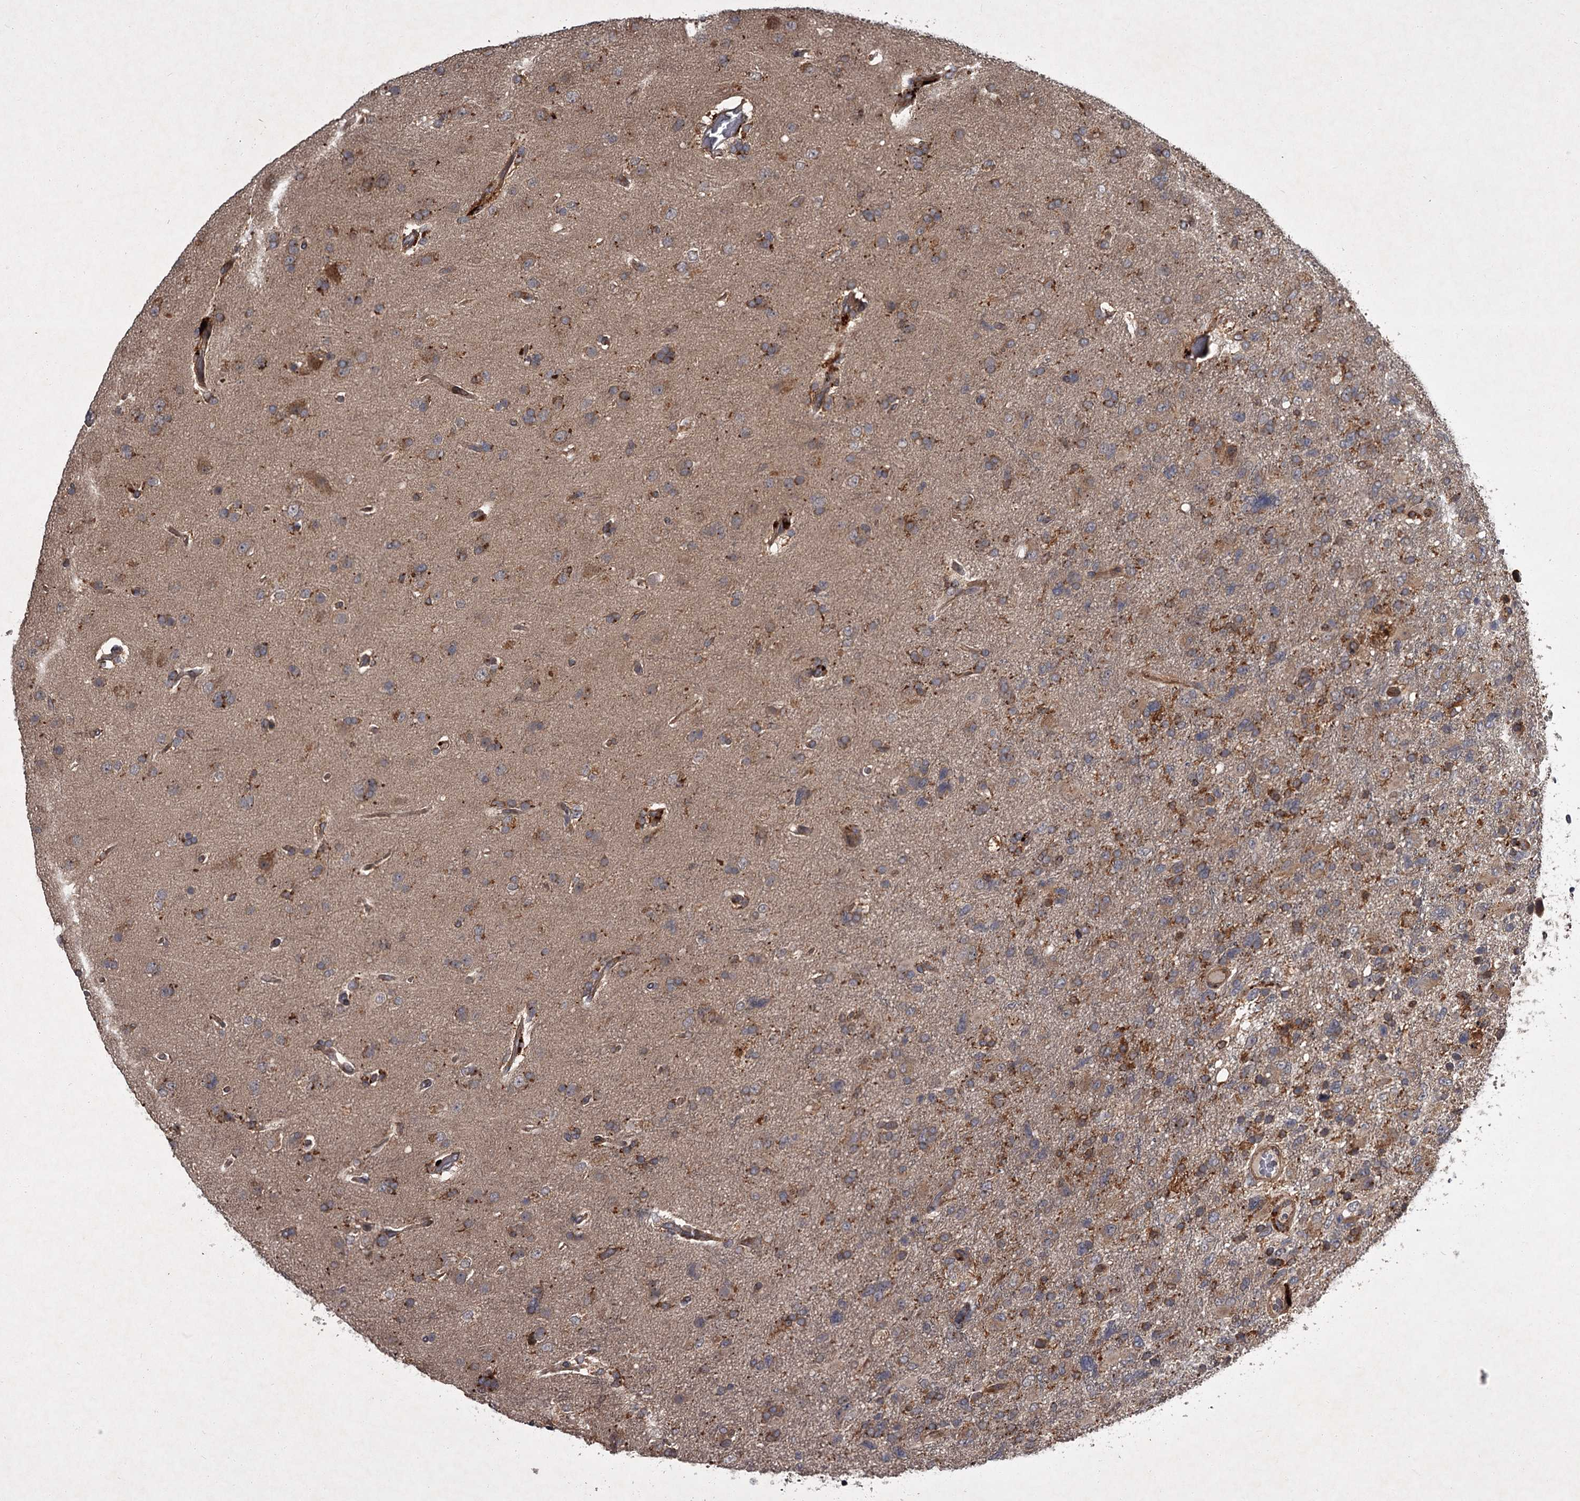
{"staining": {"intensity": "weak", "quantity": ">75%", "location": "cytoplasmic/membranous"}, "tissue": "glioma", "cell_type": "Tumor cells", "image_type": "cancer", "snomed": [{"axis": "morphology", "description": "Glioma, malignant, High grade"}, {"axis": "topography", "description": "Brain"}], "caption": "High-power microscopy captured an IHC histopathology image of malignant glioma (high-grade), revealing weak cytoplasmic/membranous positivity in about >75% of tumor cells.", "gene": "UNC93B1", "patient": {"sex": "male", "age": 61}}